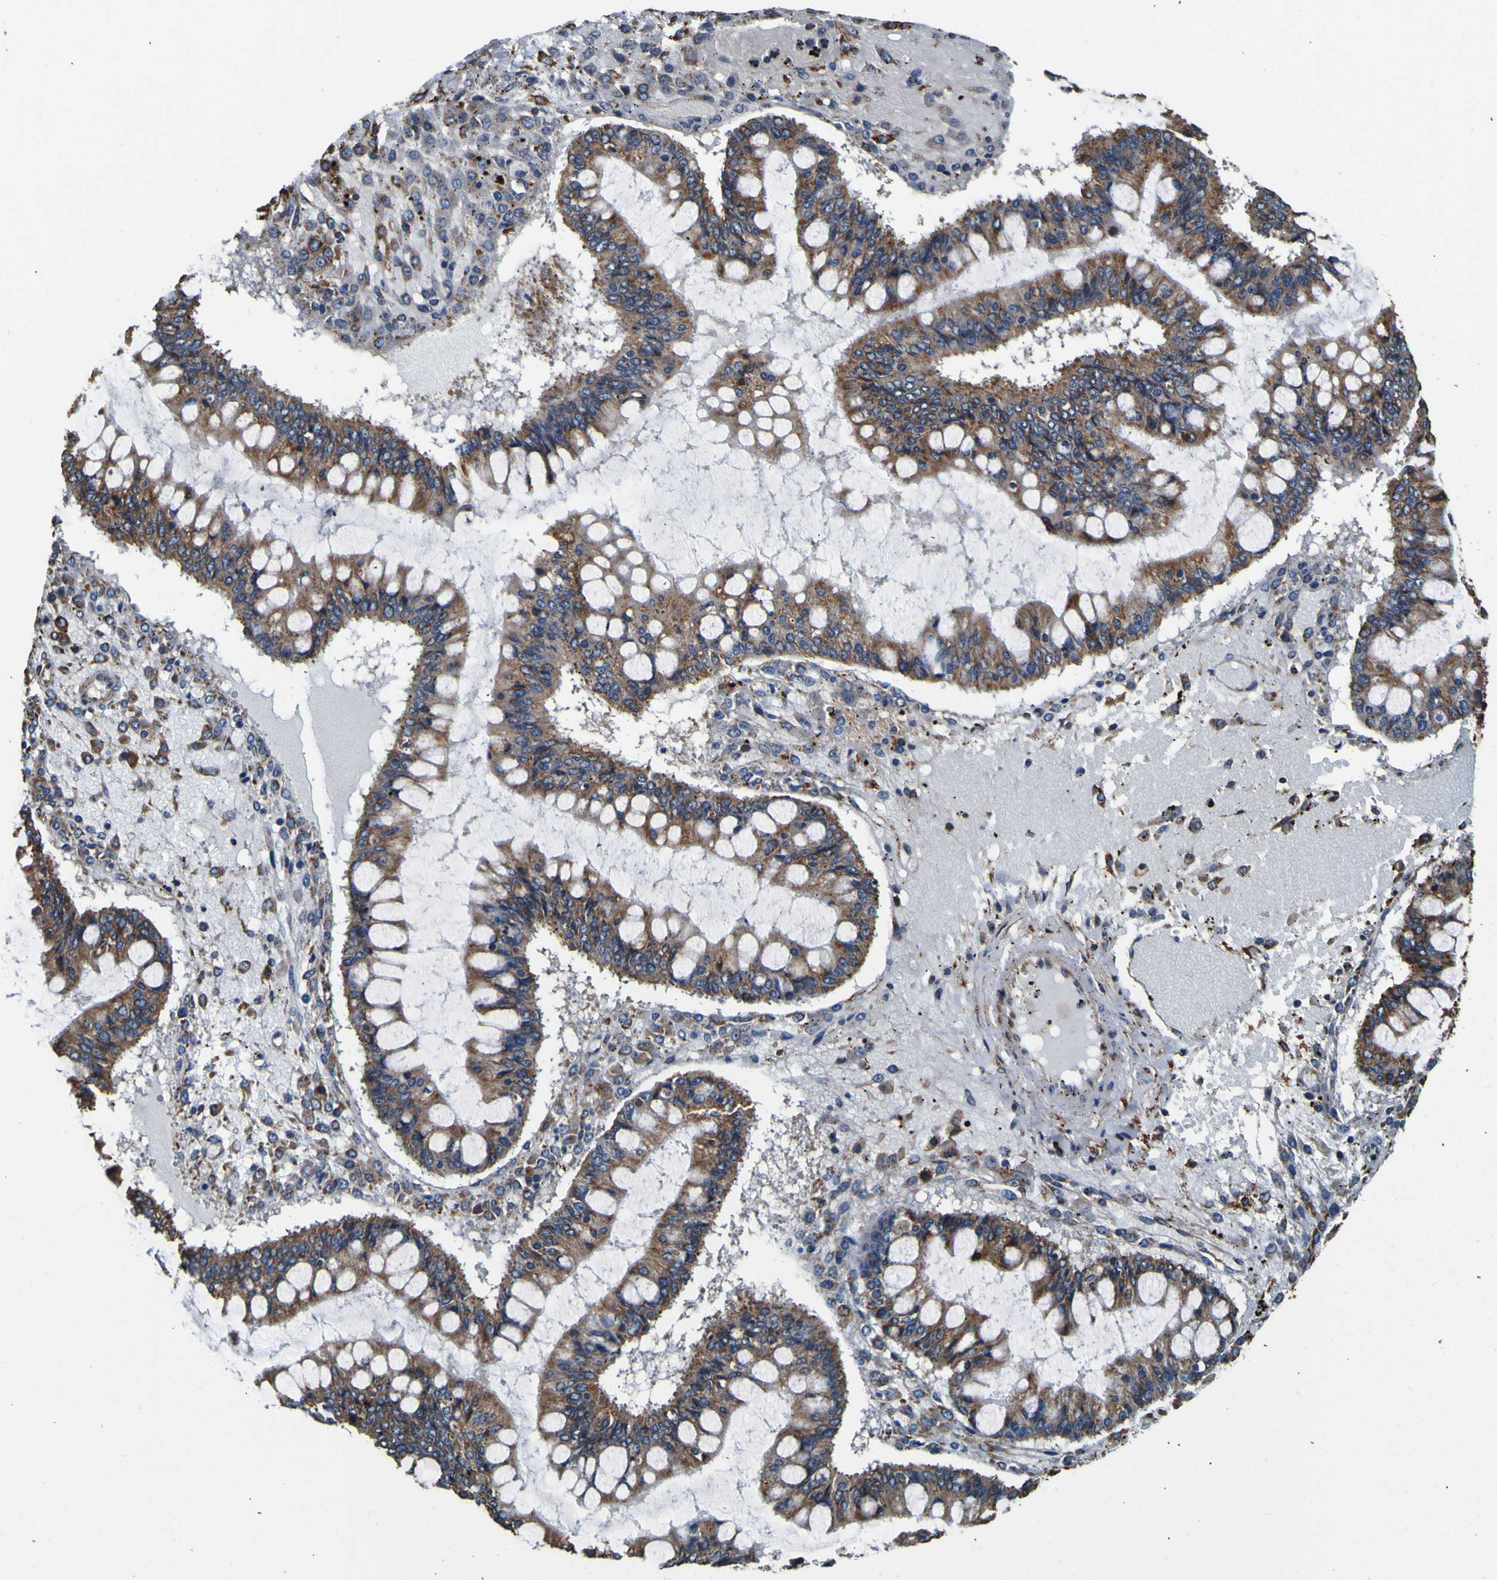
{"staining": {"intensity": "moderate", "quantity": ">75%", "location": "cytoplasmic/membranous"}, "tissue": "ovarian cancer", "cell_type": "Tumor cells", "image_type": "cancer", "snomed": [{"axis": "morphology", "description": "Cystadenocarcinoma, mucinous, NOS"}, {"axis": "topography", "description": "Ovary"}], "caption": "Immunohistochemistry histopathology image of neoplastic tissue: human ovarian cancer stained using IHC displays medium levels of moderate protein expression localized specifically in the cytoplasmic/membranous of tumor cells, appearing as a cytoplasmic/membranous brown color.", "gene": "INPP5A", "patient": {"sex": "female", "age": 73}}